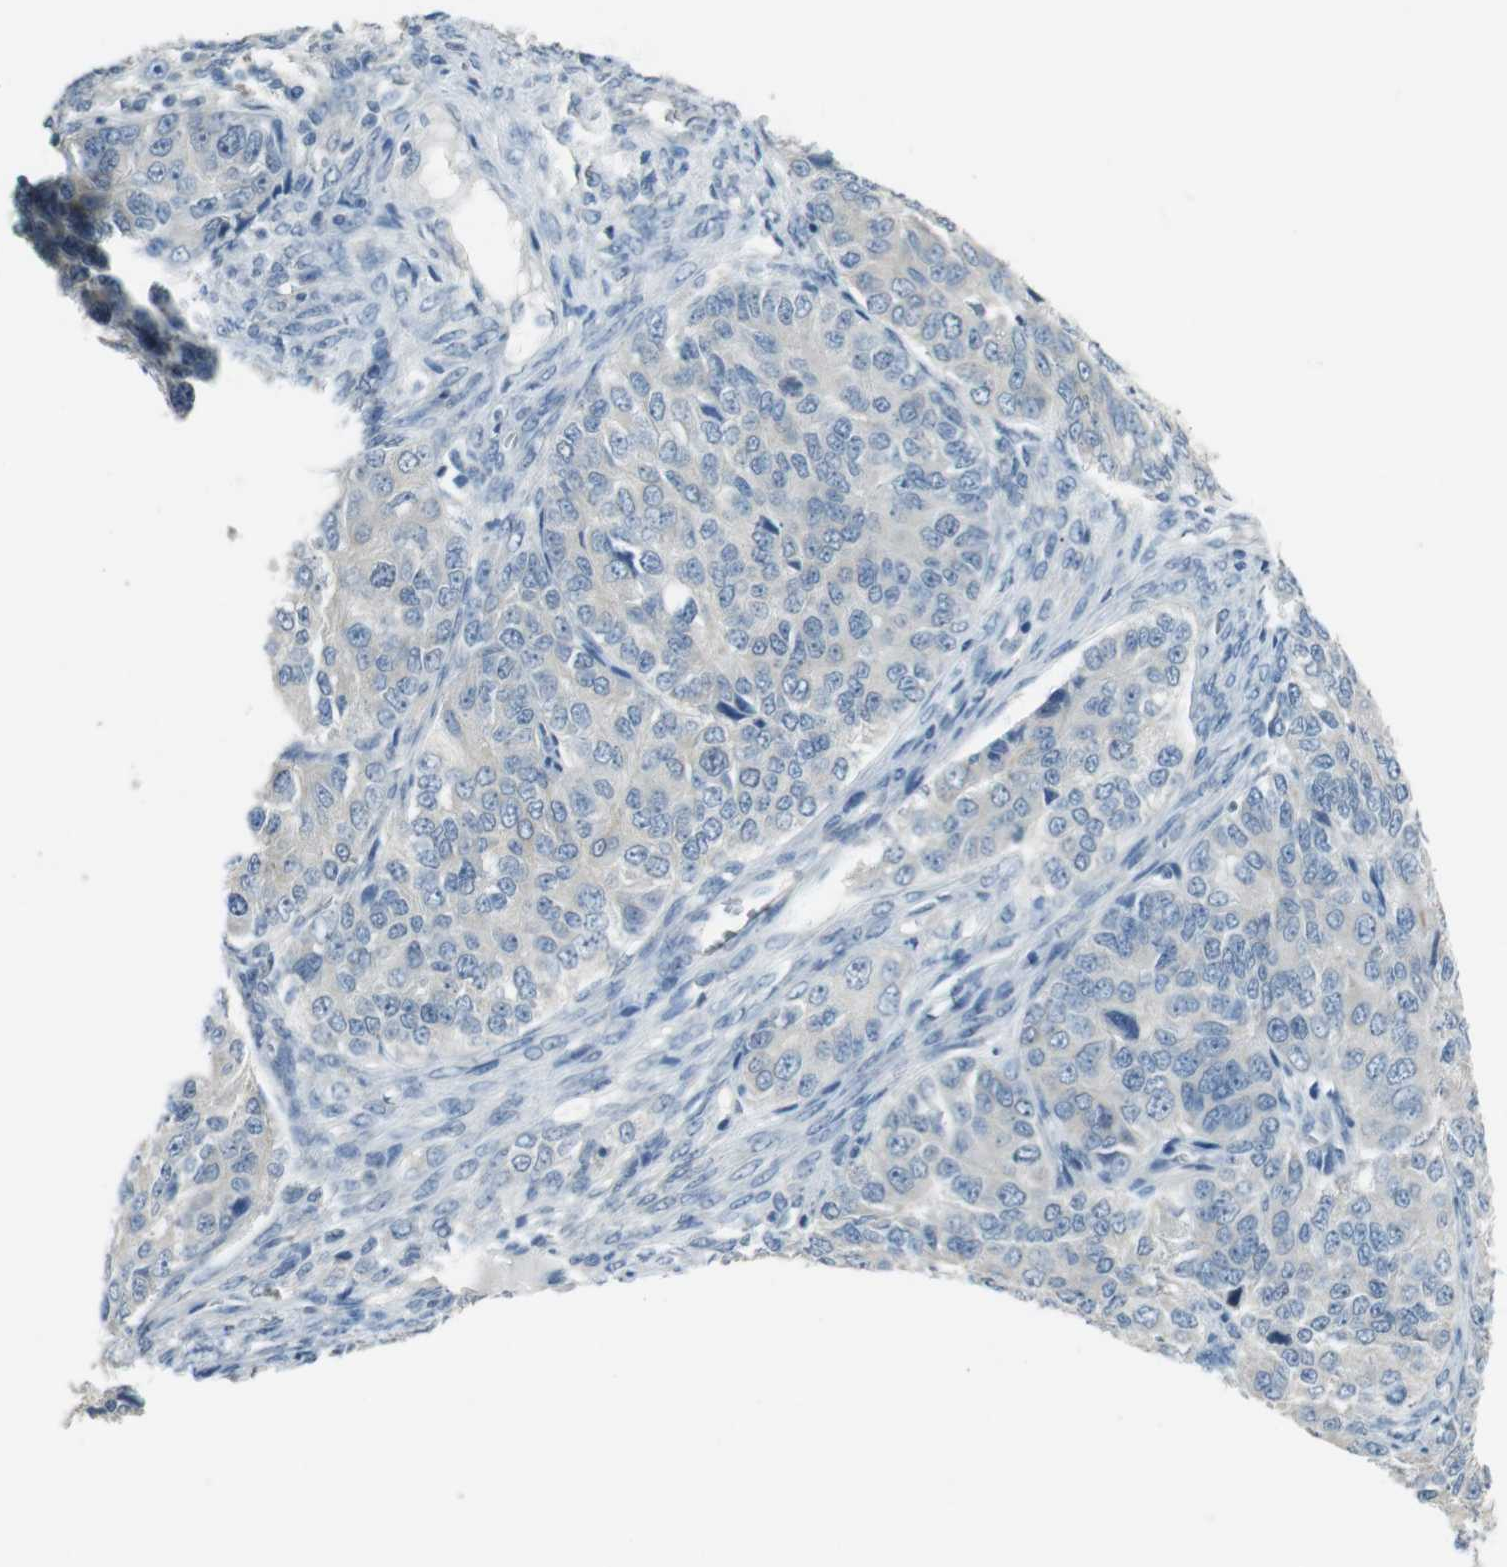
{"staining": {"intensity": "negative", "quantity": "none", "location": "none"}, "tissue": "ovarian cancer", "cell_type": "Tumor cells", "image_type": "cancer", "snomed": [{"axis": "morphology", "description": "Carcinoma, endometroid"}, {"axis": "topography", "description": "Ovary"}], "caption": "High magnification brightfield microscopy of ovarian cancer stained with DAB (brown) and counterstained with hematoxylin (blue): tumor cells show no significant positivity. (DAB IHC, high magnification).", "gene": "ENTPD7", "patient": {"sex": "female", "age": 51}}